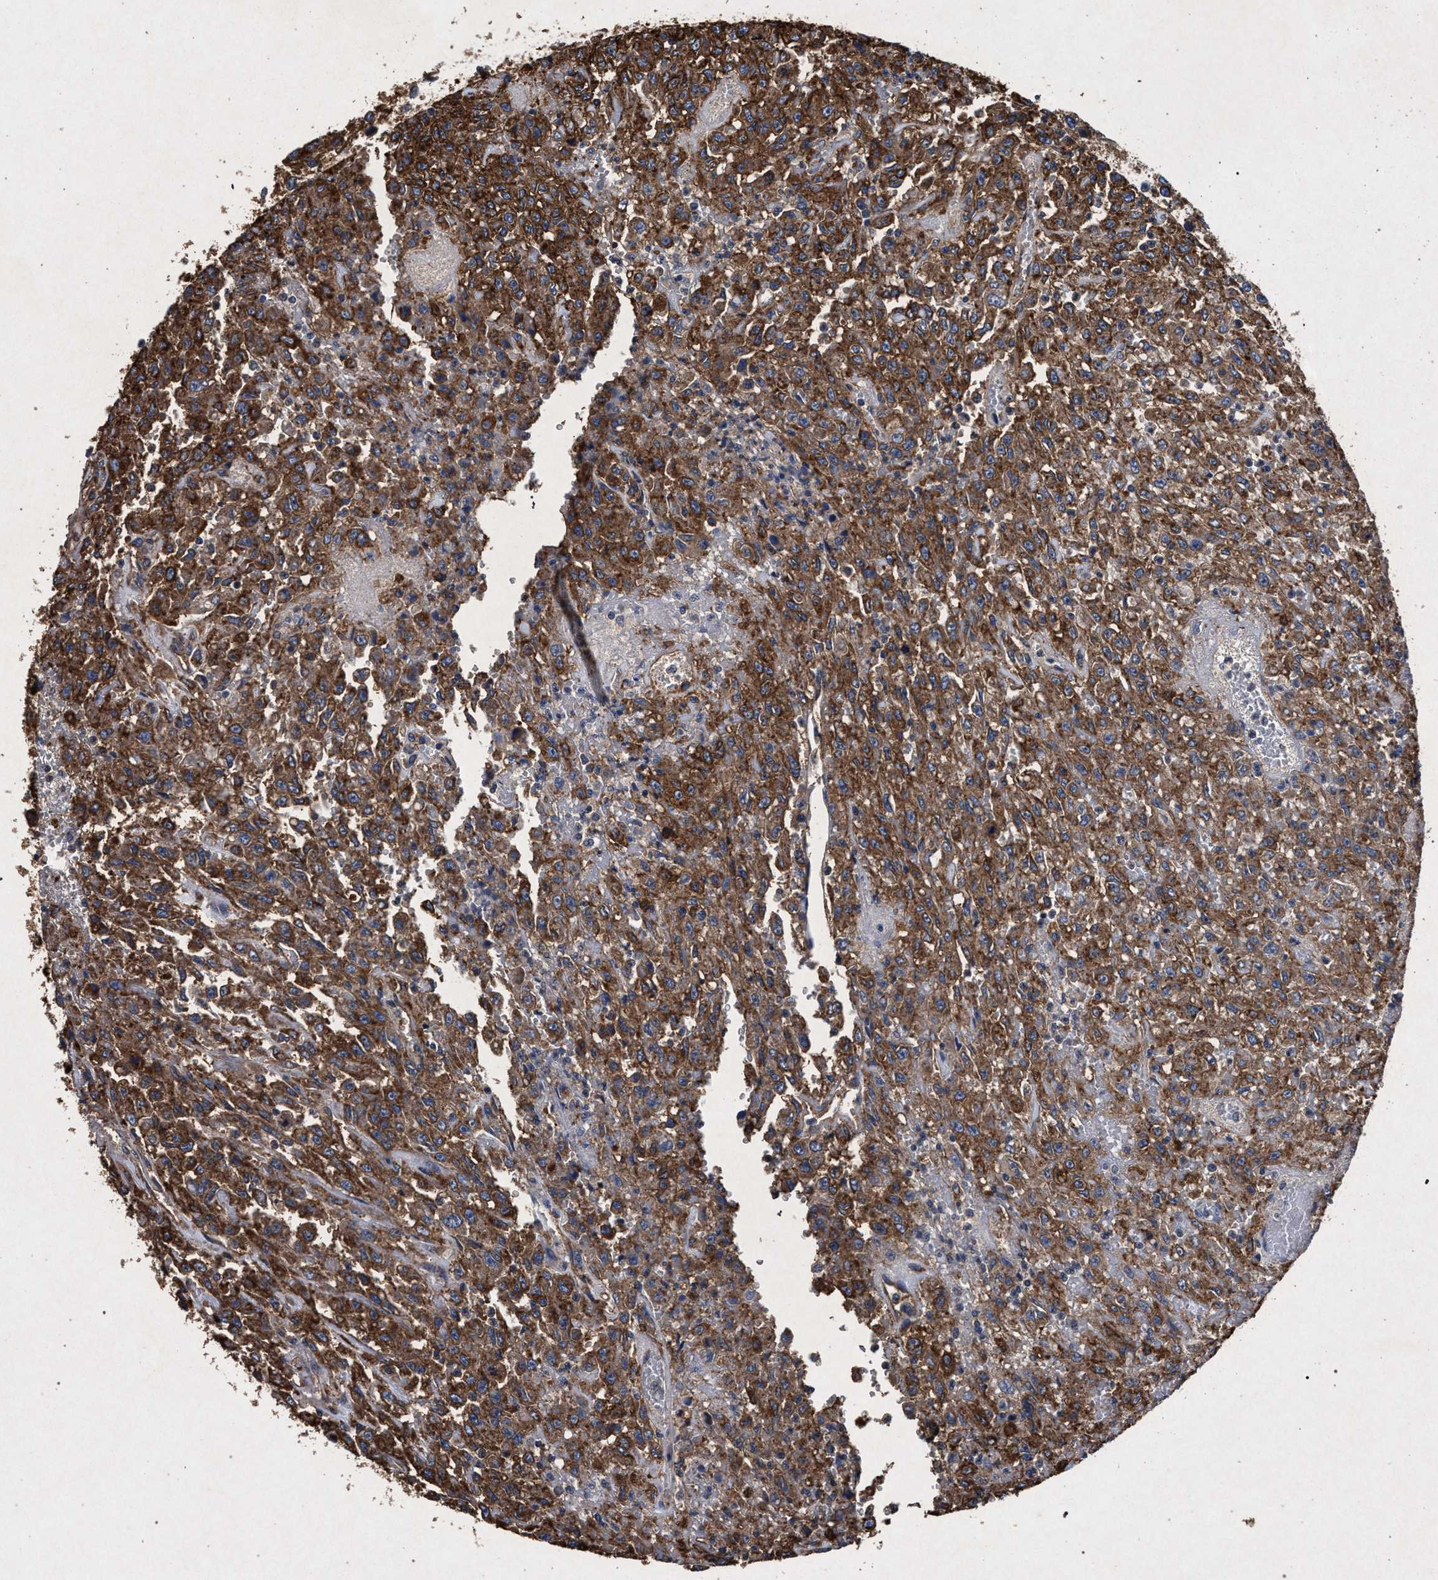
{"staining": {"intensity": "moderate", "quantity": ">75%", "location": "cytoplasmic/membranous"}, "tissue": "urothelial cancer", "cell_type": "Tumor cells", "image_type": "cancer", "snomed": [{"axis": "morphology", "description": "Urothelial carcinoma, High grade"}, {"axis": "topography", "description": "Urinary bladder"}], "caption": "Moderate cytoplasmic/membranous protein expression is seen in approximately >75% of tumor cells in high-grade urothelial carcinoma.", "gene": "MARCKS", "patient": {"sex": "male", "age": 46}}